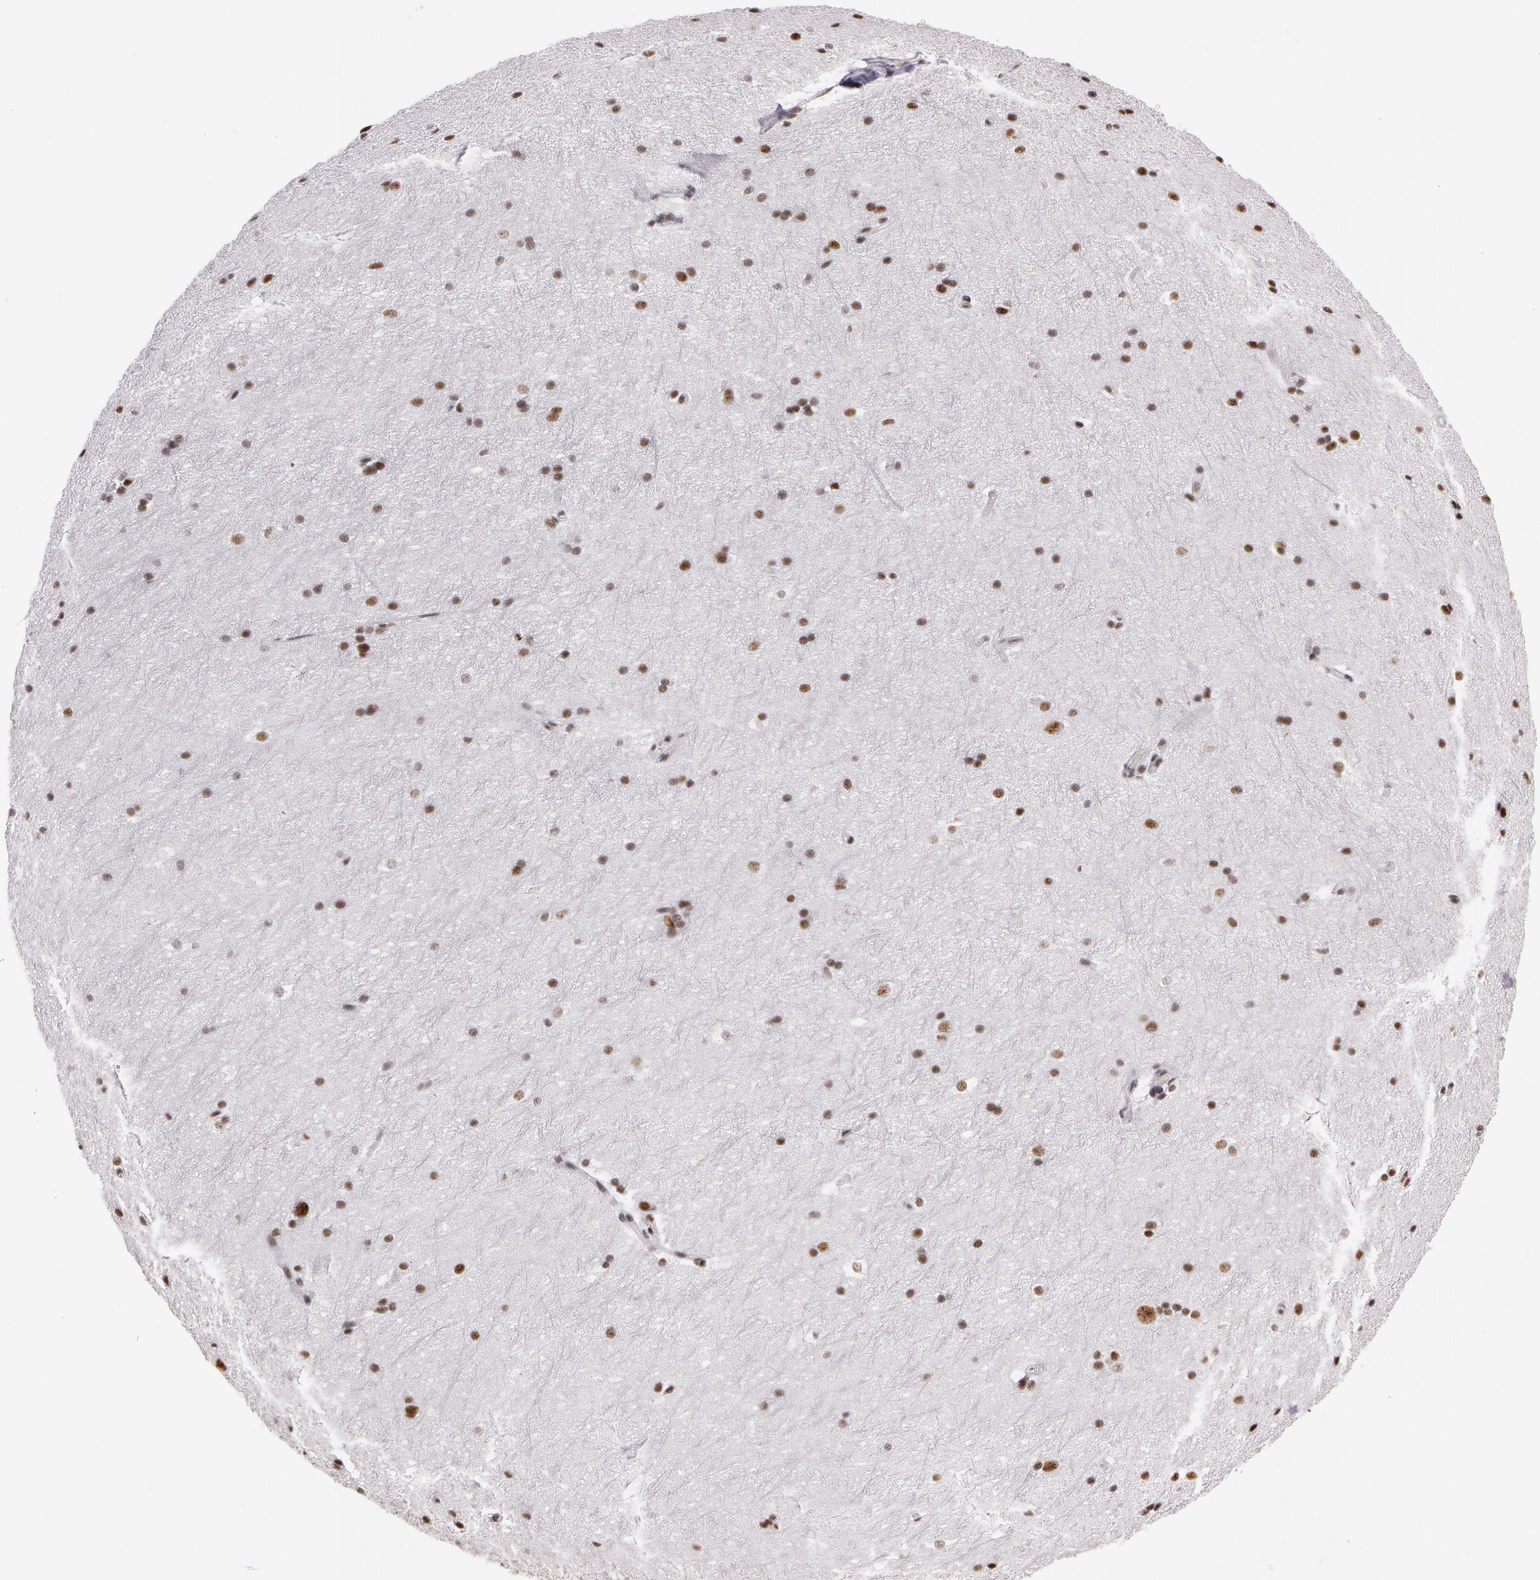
{"staining": {"intensity": "moderate", "quantity": ">75%", "location": "nuclear"}, "tissue": "cerebral cortex", "cell_type": "Endothelial cells", "image_type": "normal", "snomed": [{"axis": "morphology", "description": "Normal tissue, NOS"}, {"axis": "topography", "description": "Cerebral cortex"}, {"axis": "topography", "description": "Hippocampus"}], "caption": "The immunohistochemical stain highlights moderate nuclear expression in endothelial cells of unremarkable cerebral cortex. The staining was performed using DAB to visualize the protein expression in brown, while the nuclei were stained in blue with hematoxylin (Magnification: 20x).", "gene": "PNN", "patient": {"sex": "female", "age": 19}}